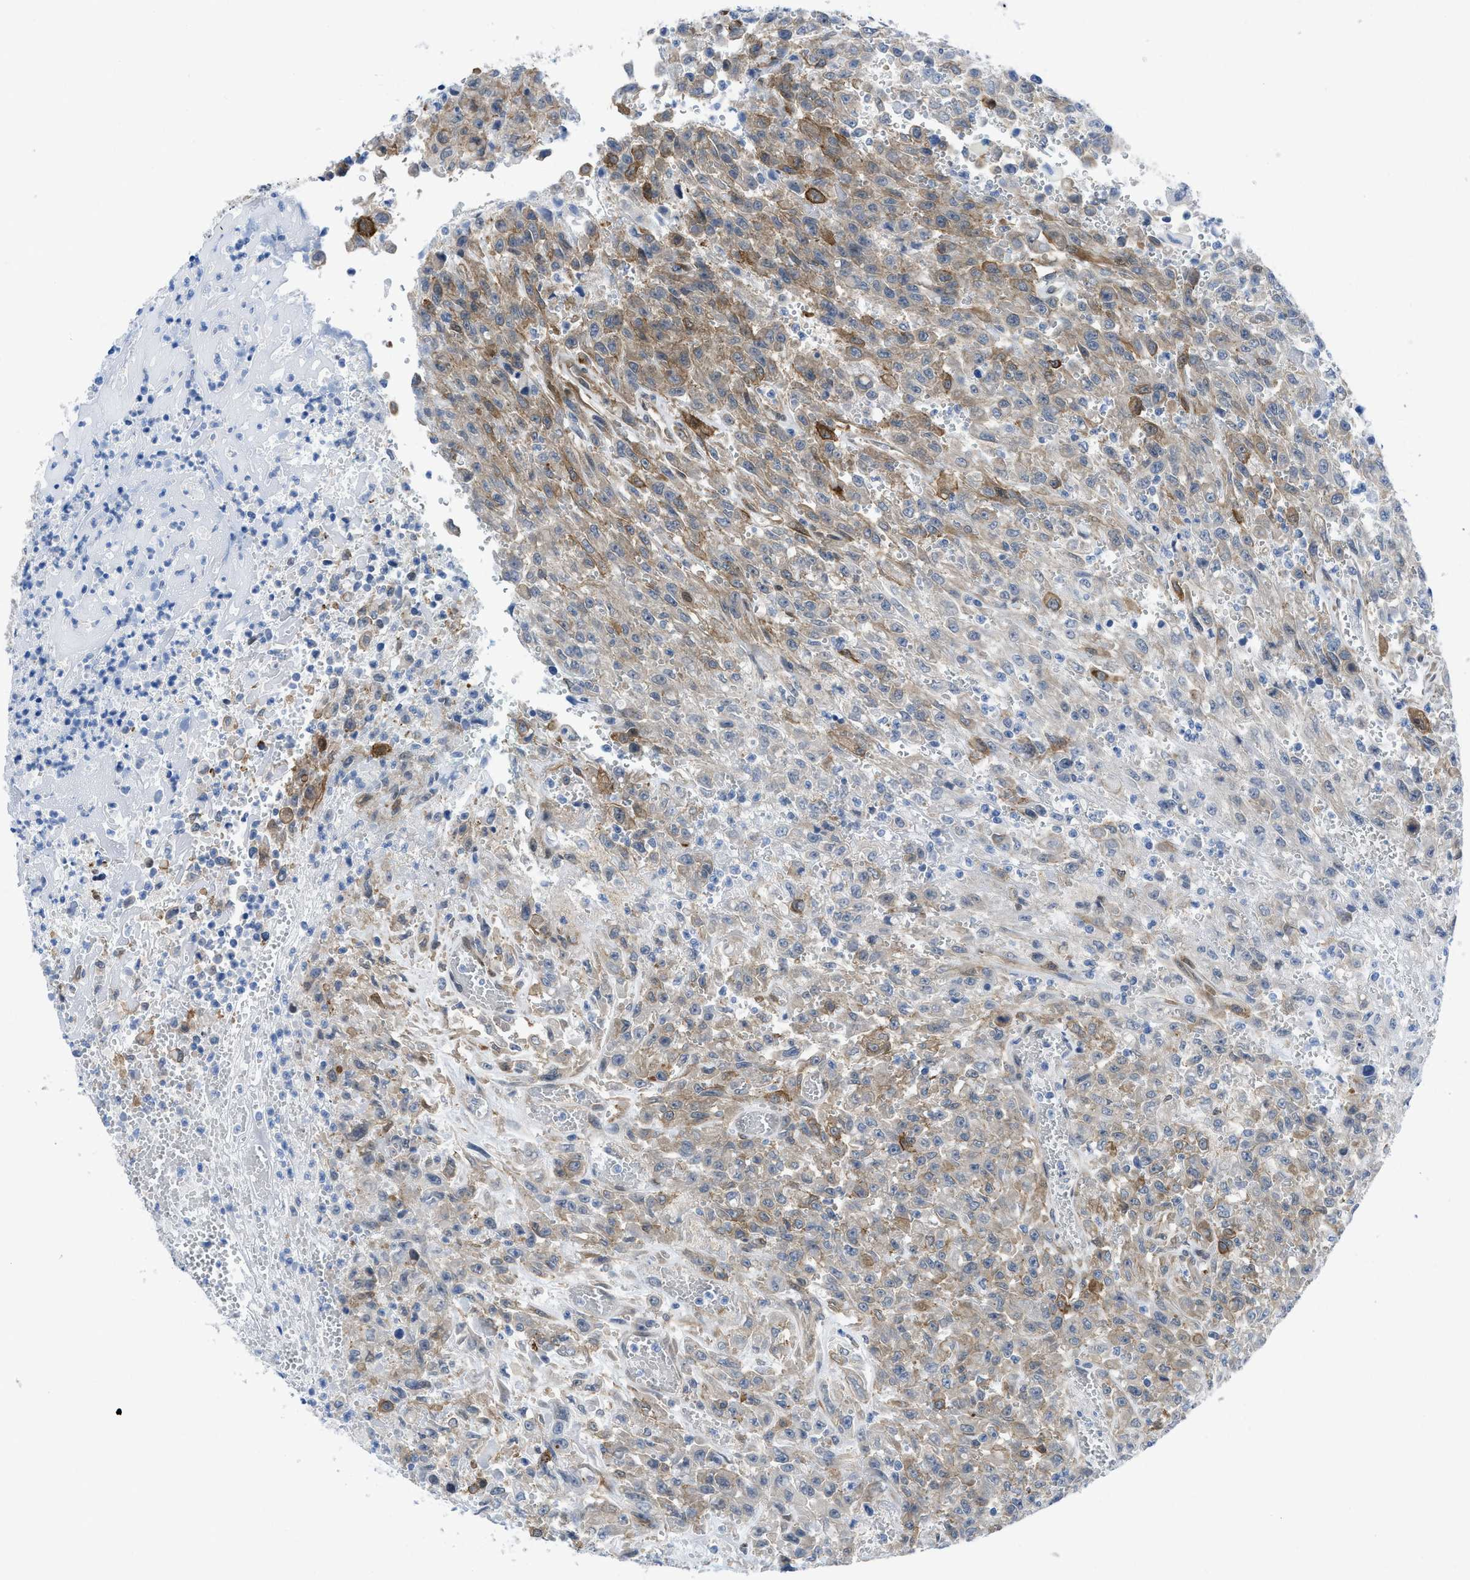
{"staining": {"intensity": "moderate", "quantity": "25%-75%", "location": "cytoplasmic/membranous"}, "tissue": "urothelial cancer", "cell_type": "Tumor cells", "image_type": "cancer", "snomed": [{"axis": "morphology", "description": "Urothelial carcinoma, High grade"}, {"axis": "topography", "description": "Urinary bladder"}], "caption": "Immunohistochemistry (IHC) image of urothelial cancer stained for a protein (brown), which exhibits medium levels of moderate cytoplasmic/membranous staining in about 25%-75% of tumor cells.", "gene": "PDLIM5", "patient": {"sex": "male", "age": 46}}